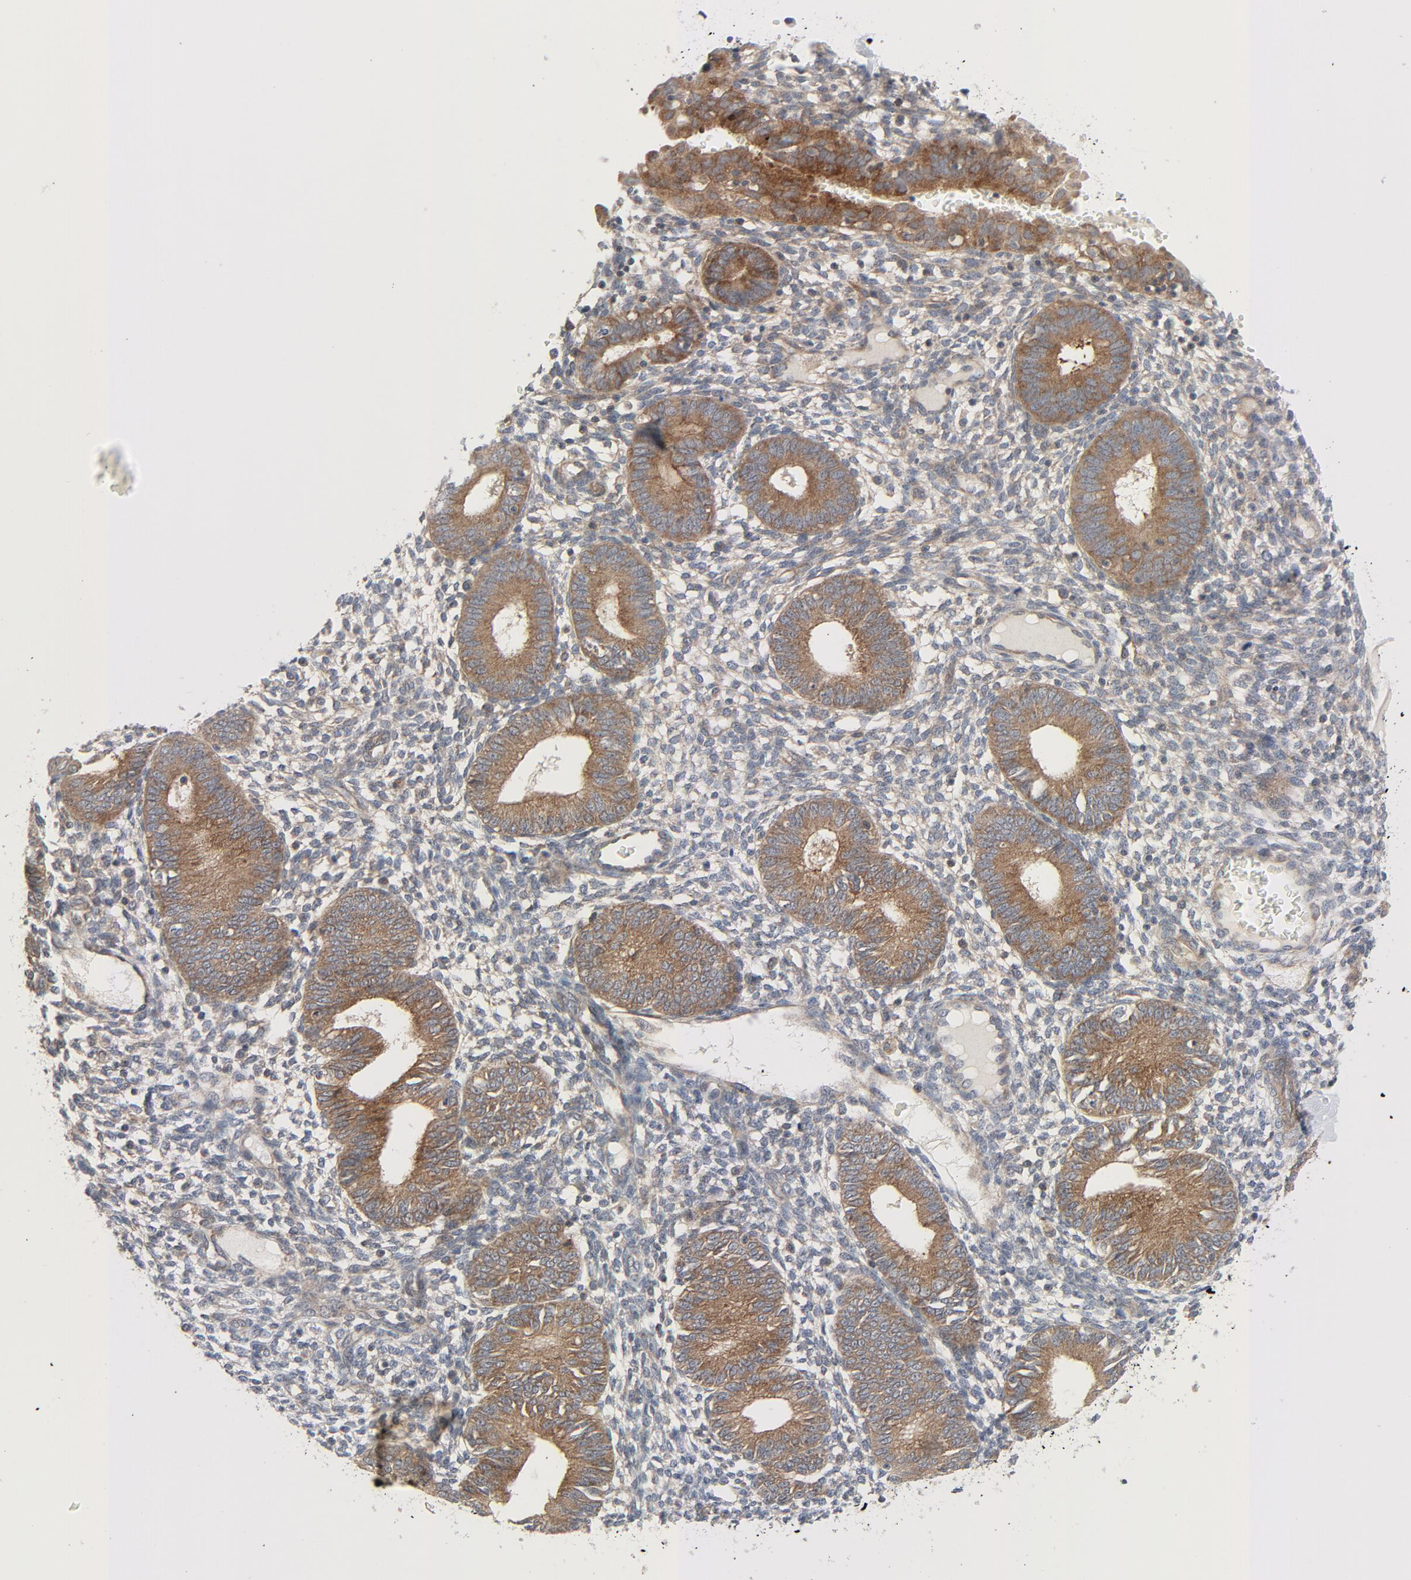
{"staining": {"intensity": "weak", "quantity": ">75%", "location": "cytoplasmic/membranous"}, "tissue": "endometrium", "cell_type": "Cells in endometrial stroma", "image_type": "normal", "snomed": [{"axis": "morphology", "description": "Normal tissue, NOS"}, {"axis": "topography", "description": "Endometrium"}], "caption": "Immunohistochemistry micrograph of benign endometrium: endometrium stained using immunohistochemistry (IHC) exhibits low levels of weak protein expression localized specifically in the cytoplasmic/membranous of cells in endometrial stroma, appearing as a cytoplasmic/membranous brown color.", "gene": "TSG101", "patient": {"sex": "female", "age": 61}}